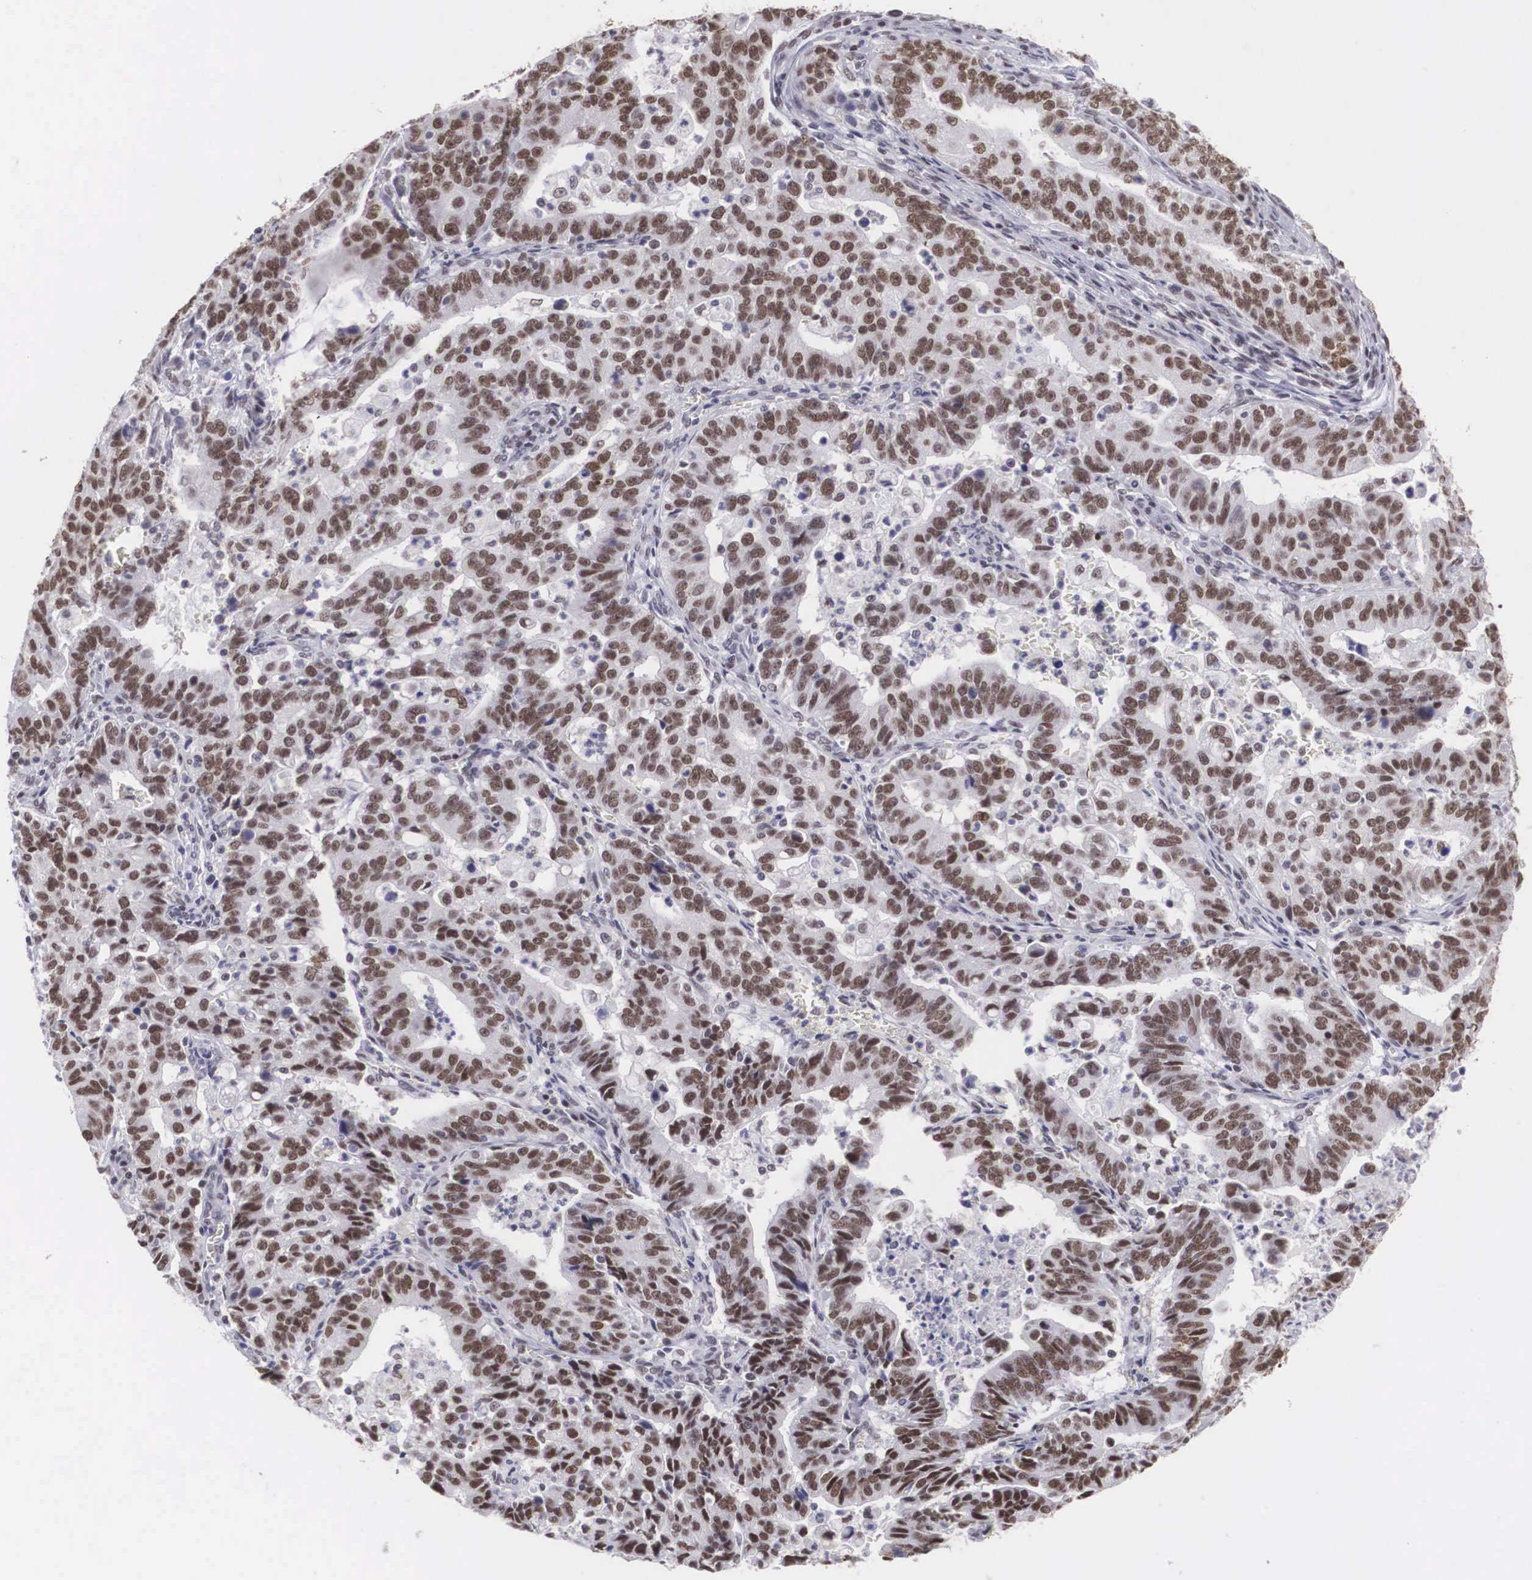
{"staining": {"intensity": "moderate", "quantity": ">75%", "location": "nuclear"}, "tissue": "stomach cancer", "cell_type": "Tumor cells", "image_type": "cancer", "snomed": [{"axis": "morphology", "description": "Adenocarcinoma, NOS"}, {"axis": "topography", "description": "Stomach, upper"}], "caption": "Stomach cancer (adenocarcinoma) stained for a protein exhibits moderate nuclear positivity in tumor cells. (brown staining indicates protein expression, while blue staining denotes nuclei).", "gene": "CSTF2", "patient": {"sex": "female", "age": 50}}